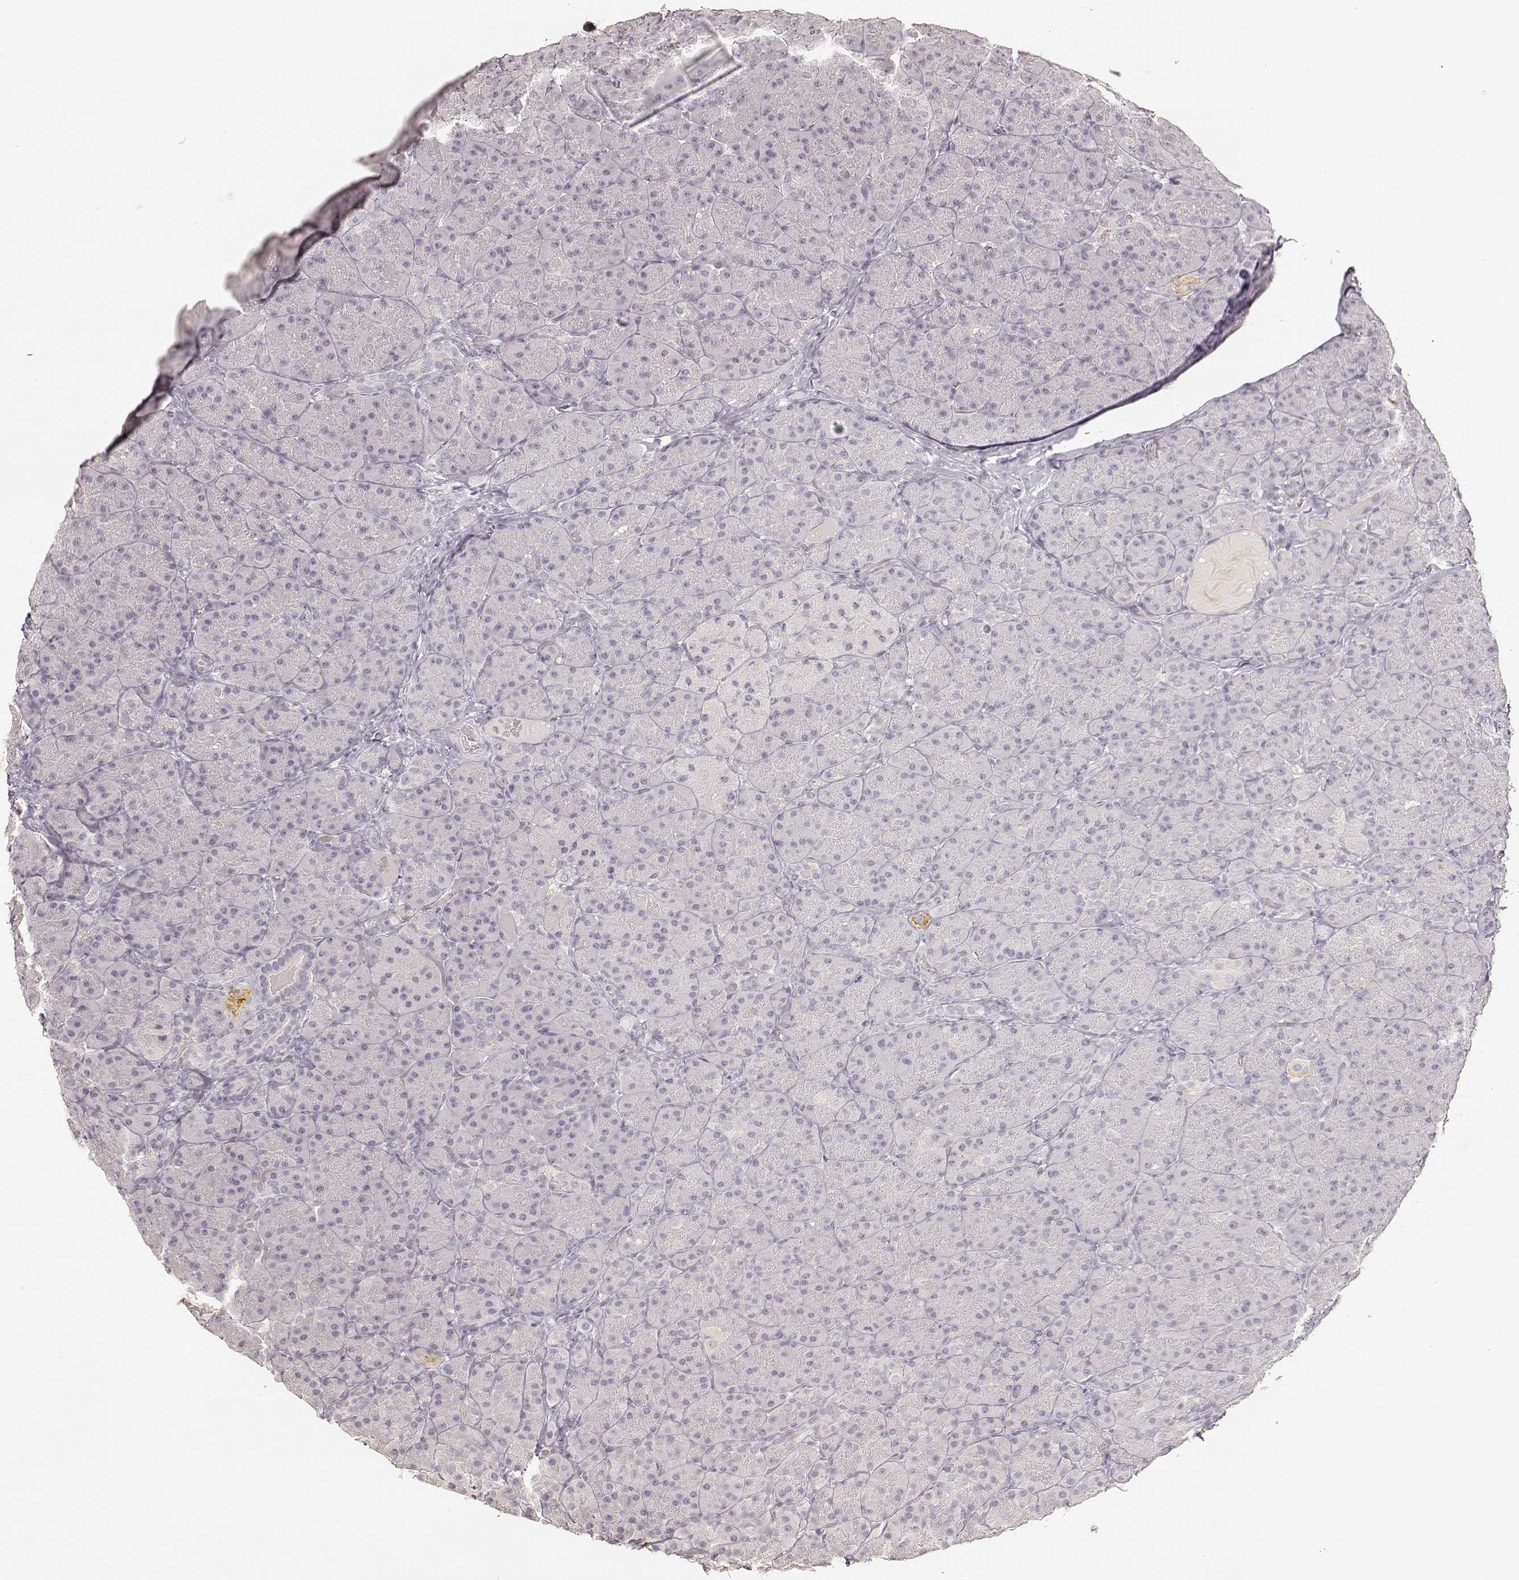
{"staining": {"intensity": "negative", "quantity": "none", "location": "none"}, "tissue": "pancreas", "cell_type": "Exocrine glandular cells", "image_type": "normal", "snomed": [{"axis": "morphology", "description": "Normal tissue, NOS"}, {"axis": "topography", "description": "Pancreas"}], "caption": "DAB (3,3'-diaminobenzidine) immunohistochemical staining of unremarkable pancreas shows no significant staining in exocrine glandular cells.", "gene": "LAMC2", "patient": {"sex": "male", "age": 57}}